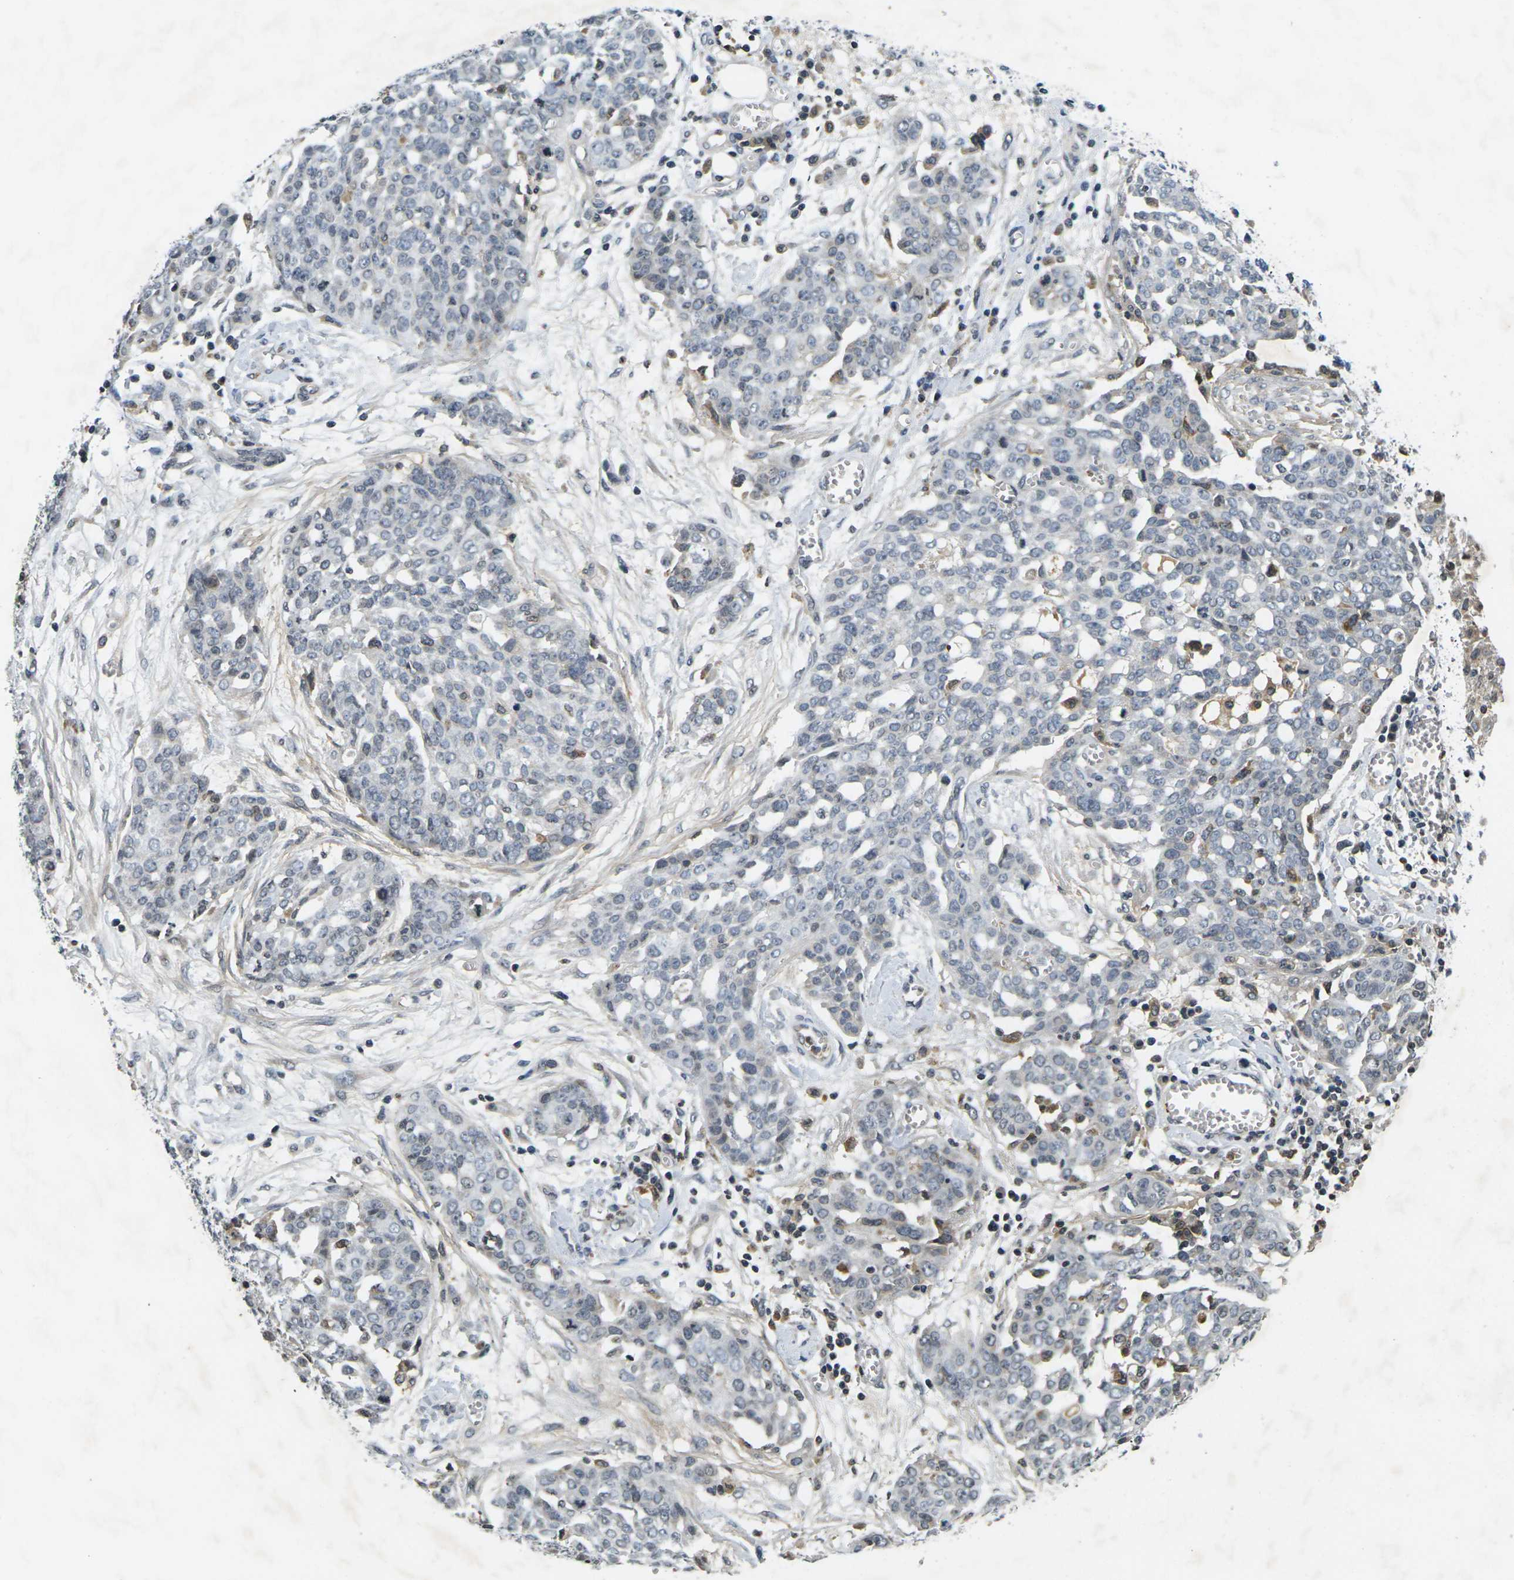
{"staining": {"intensity": "negative", "quantity": "none", "location": "none"}, "tissue": "ovarian cancer", "cell_type": "Tumor cells", "image_type": "cancer", "snomed": [{"axis": "morphology", "description": "Cystadenocarcinoma, serous, NOS"}, {"axis": "topography", "description": "Soft tissue"}, {"axis": "topography", "description": "Ovary"}], "caption": "DAB (3,3'-diaminobenzidine) immunohistochemical staining of human ovarian serous cystadenocarcinoma shows no significant expression in tumor cells.", "gene": "C1QC", "patient": {"sex": "female", "age": 57}}